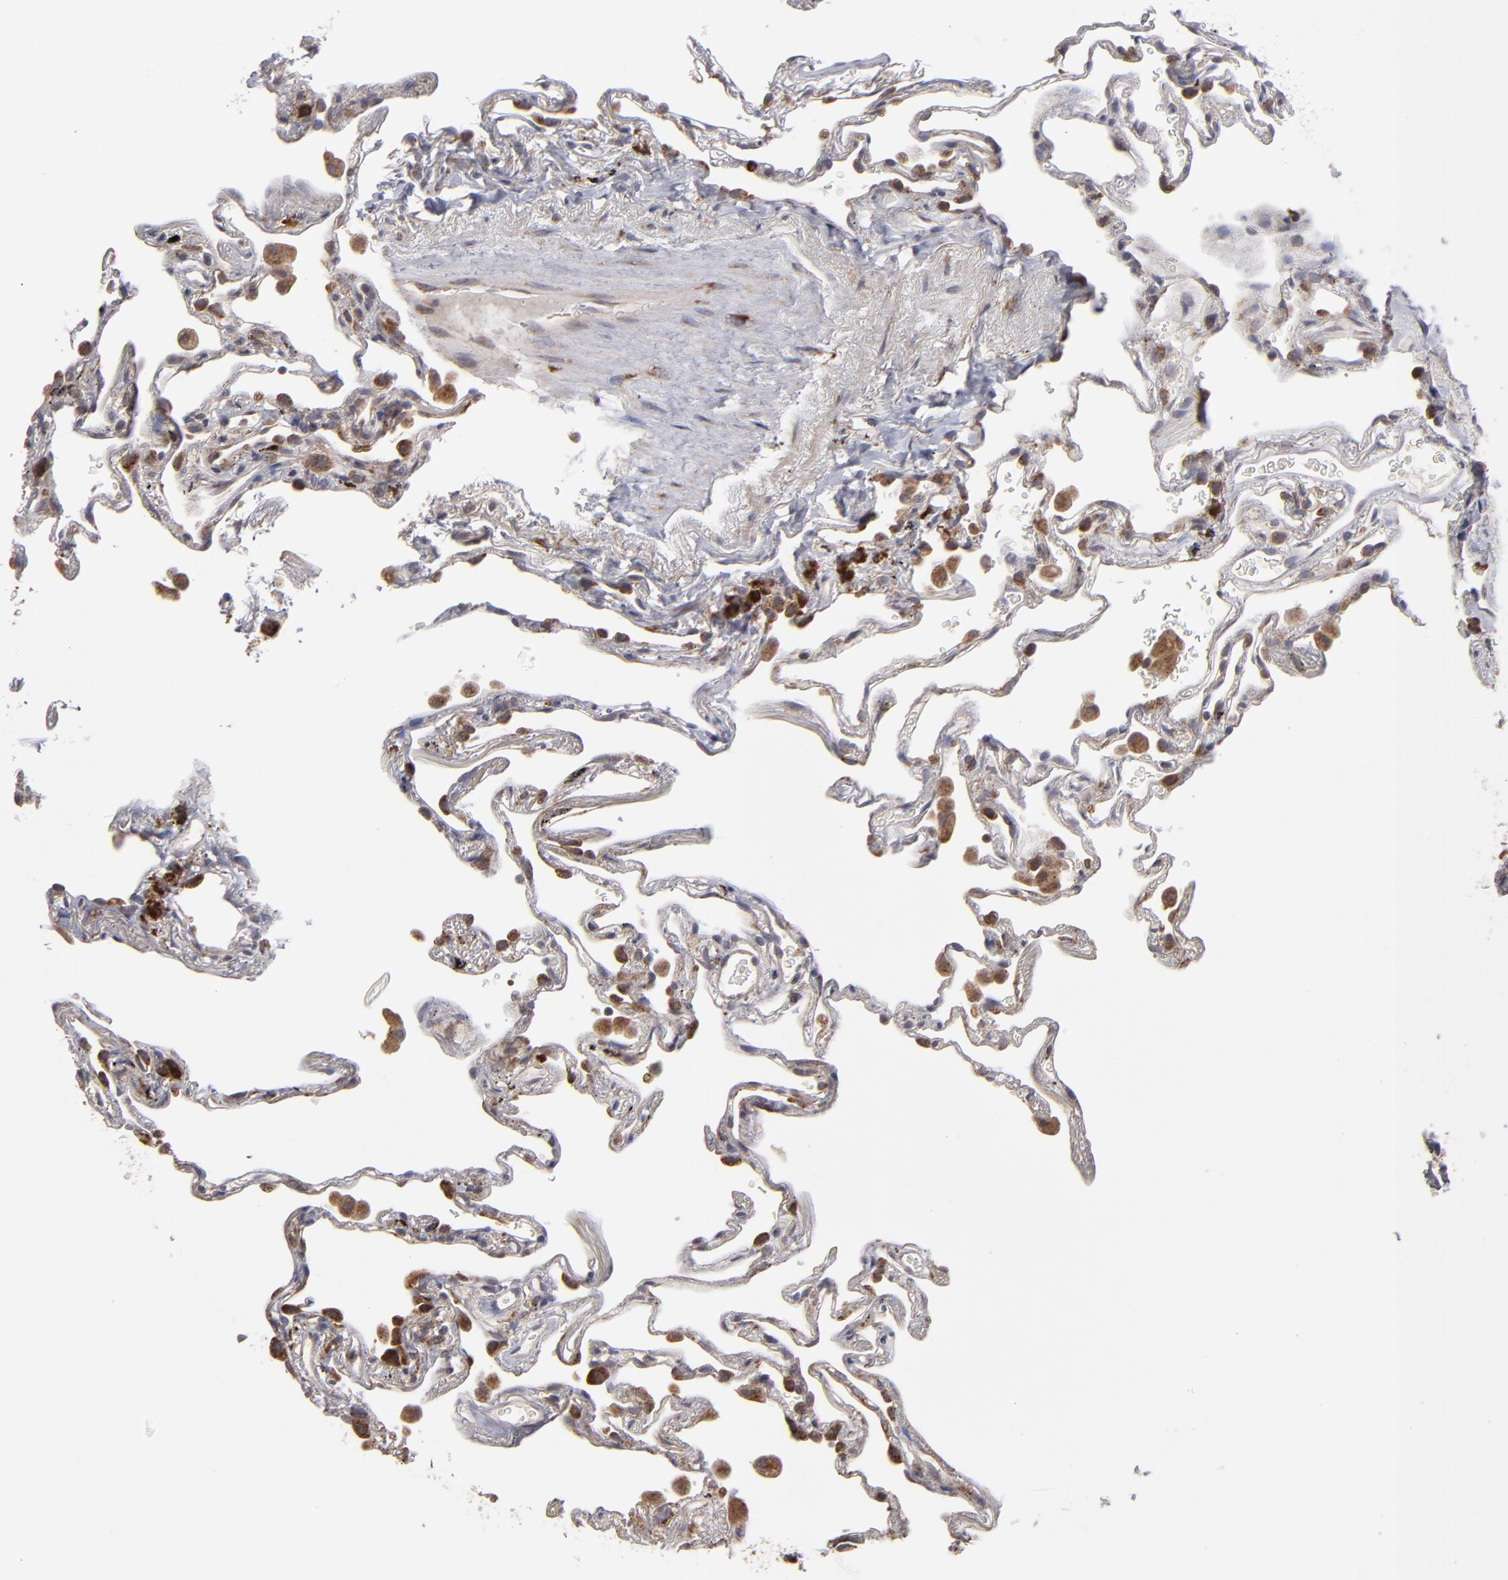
{"staining": {"intensity": "moderate", "quantity": ">75%", "location": "cytoplasmic/membranous"}, "tissue": "lung", "cell_type": "Alveolar cells", "image_type": "normal", "snomed": [{"axis": "morphology", "description": "Normal tissue, NOS"}, {"axis": "morphology", "description": "Inflammation, NOS"}, {"axis": "topography", "description": "Lung"}], "caption": "High-magnification brightfield microscopy of normal lung stained with DAB (brown) and counterstained with hematoxylin (blue). alveolar cells exhibit moderate cytoplasmic/membranous staining is seen in about>75% of cells. The staining was performed using DAB to visualize the protein expression in brown, while the nuclei were stained in blue with hematoxylin (Magnification: 20x).", "gene": "SND1", "patient": {"sex": "male", "age": 69}}